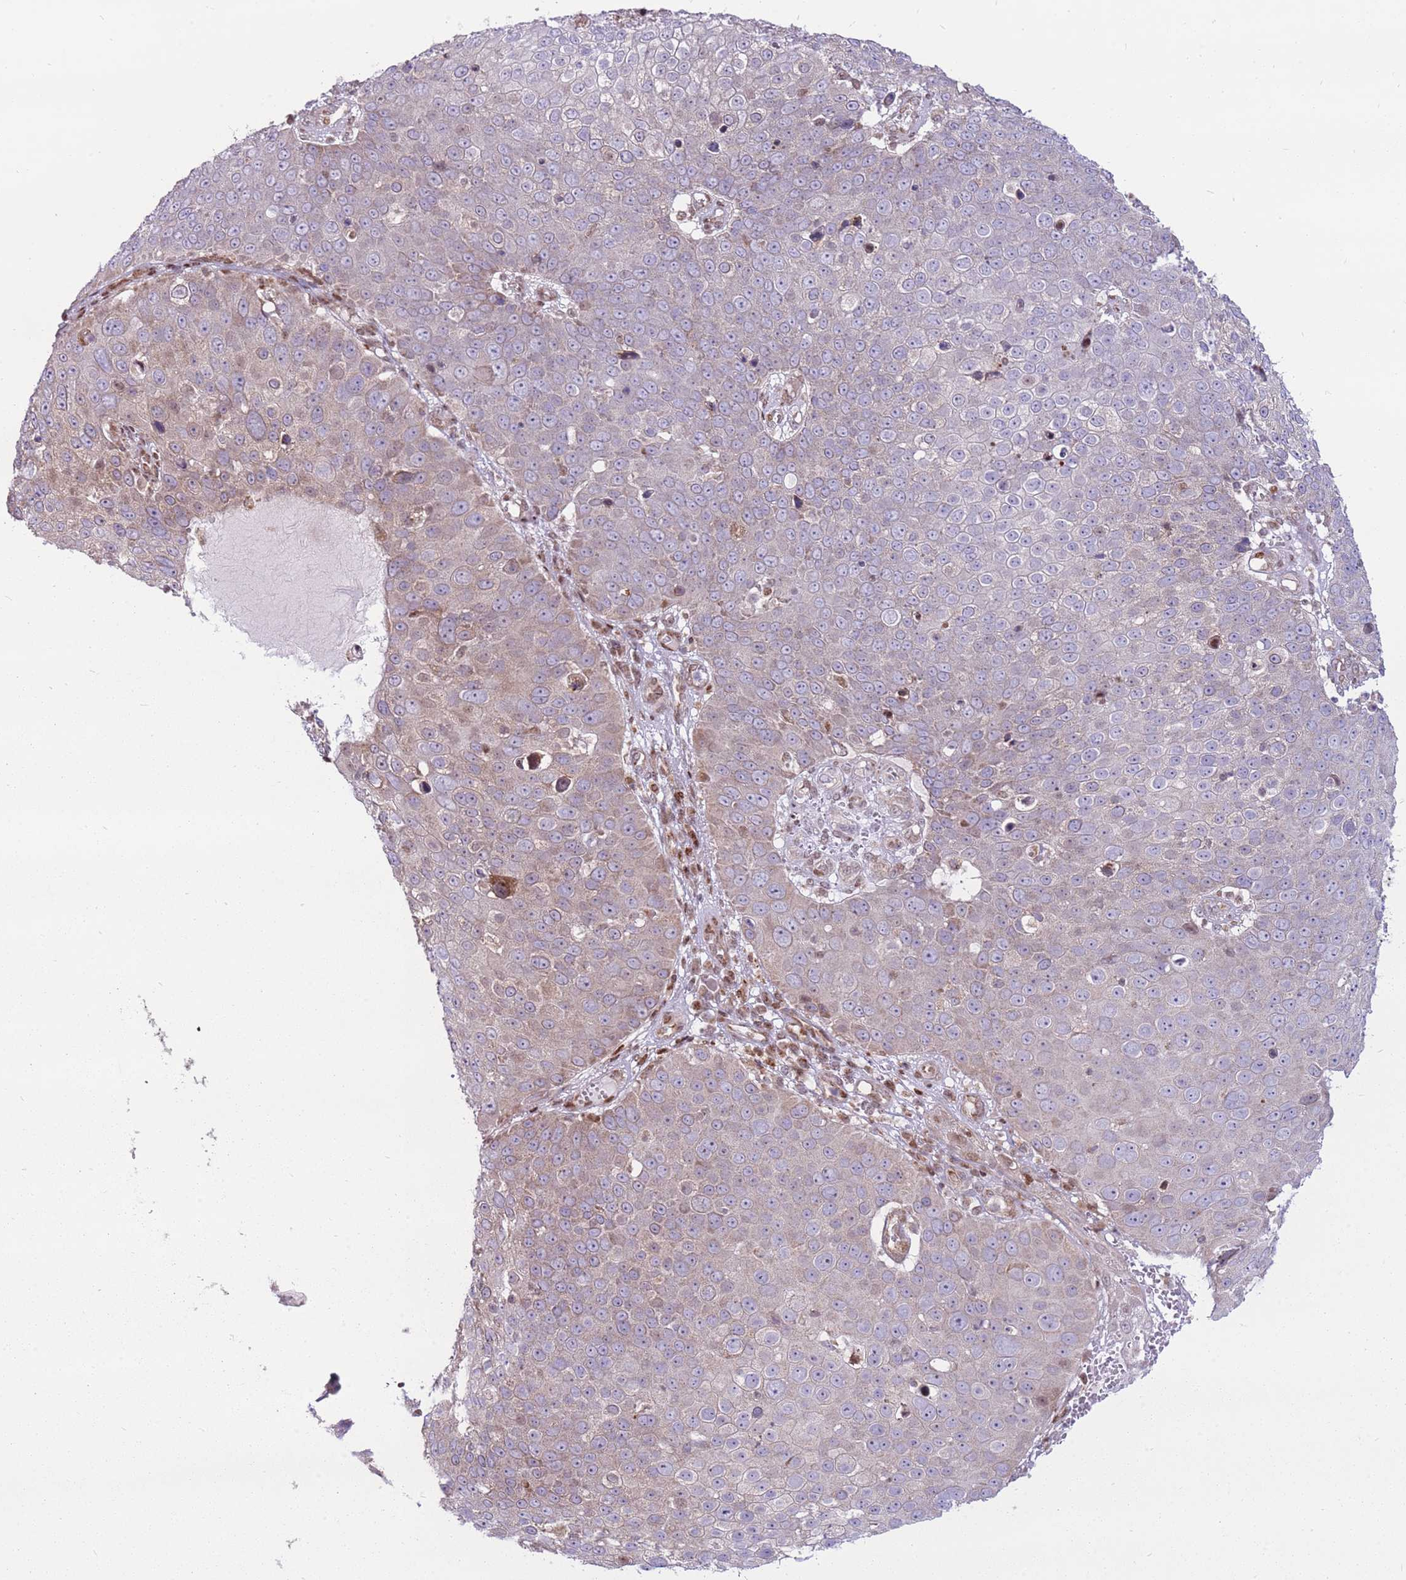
{"staining": {"intensity": "weak", "quantity": "<25%", "location": "cytoplasmic/membranous"}, "tissue": "skin cancer", "cell_type": "Tumor cells", "image_type": "cancer", "snomed": [{"axis": "morphology", "description": "Squamous cell carcinoma, NOS"}, {"axis": "topography", "description": "Skin"}], "caption": "Immunohistochemical staining of human squamous cell carcinoma (skin) reveals no significant expression in tumor cells. (Brightfield microscopy of DAB (3,3'-diaminobenzidine) immunohistochemistry (IHC) at high magnification).", "gene": "PCTP", "patient": {"sex": "male", "age": 71}}